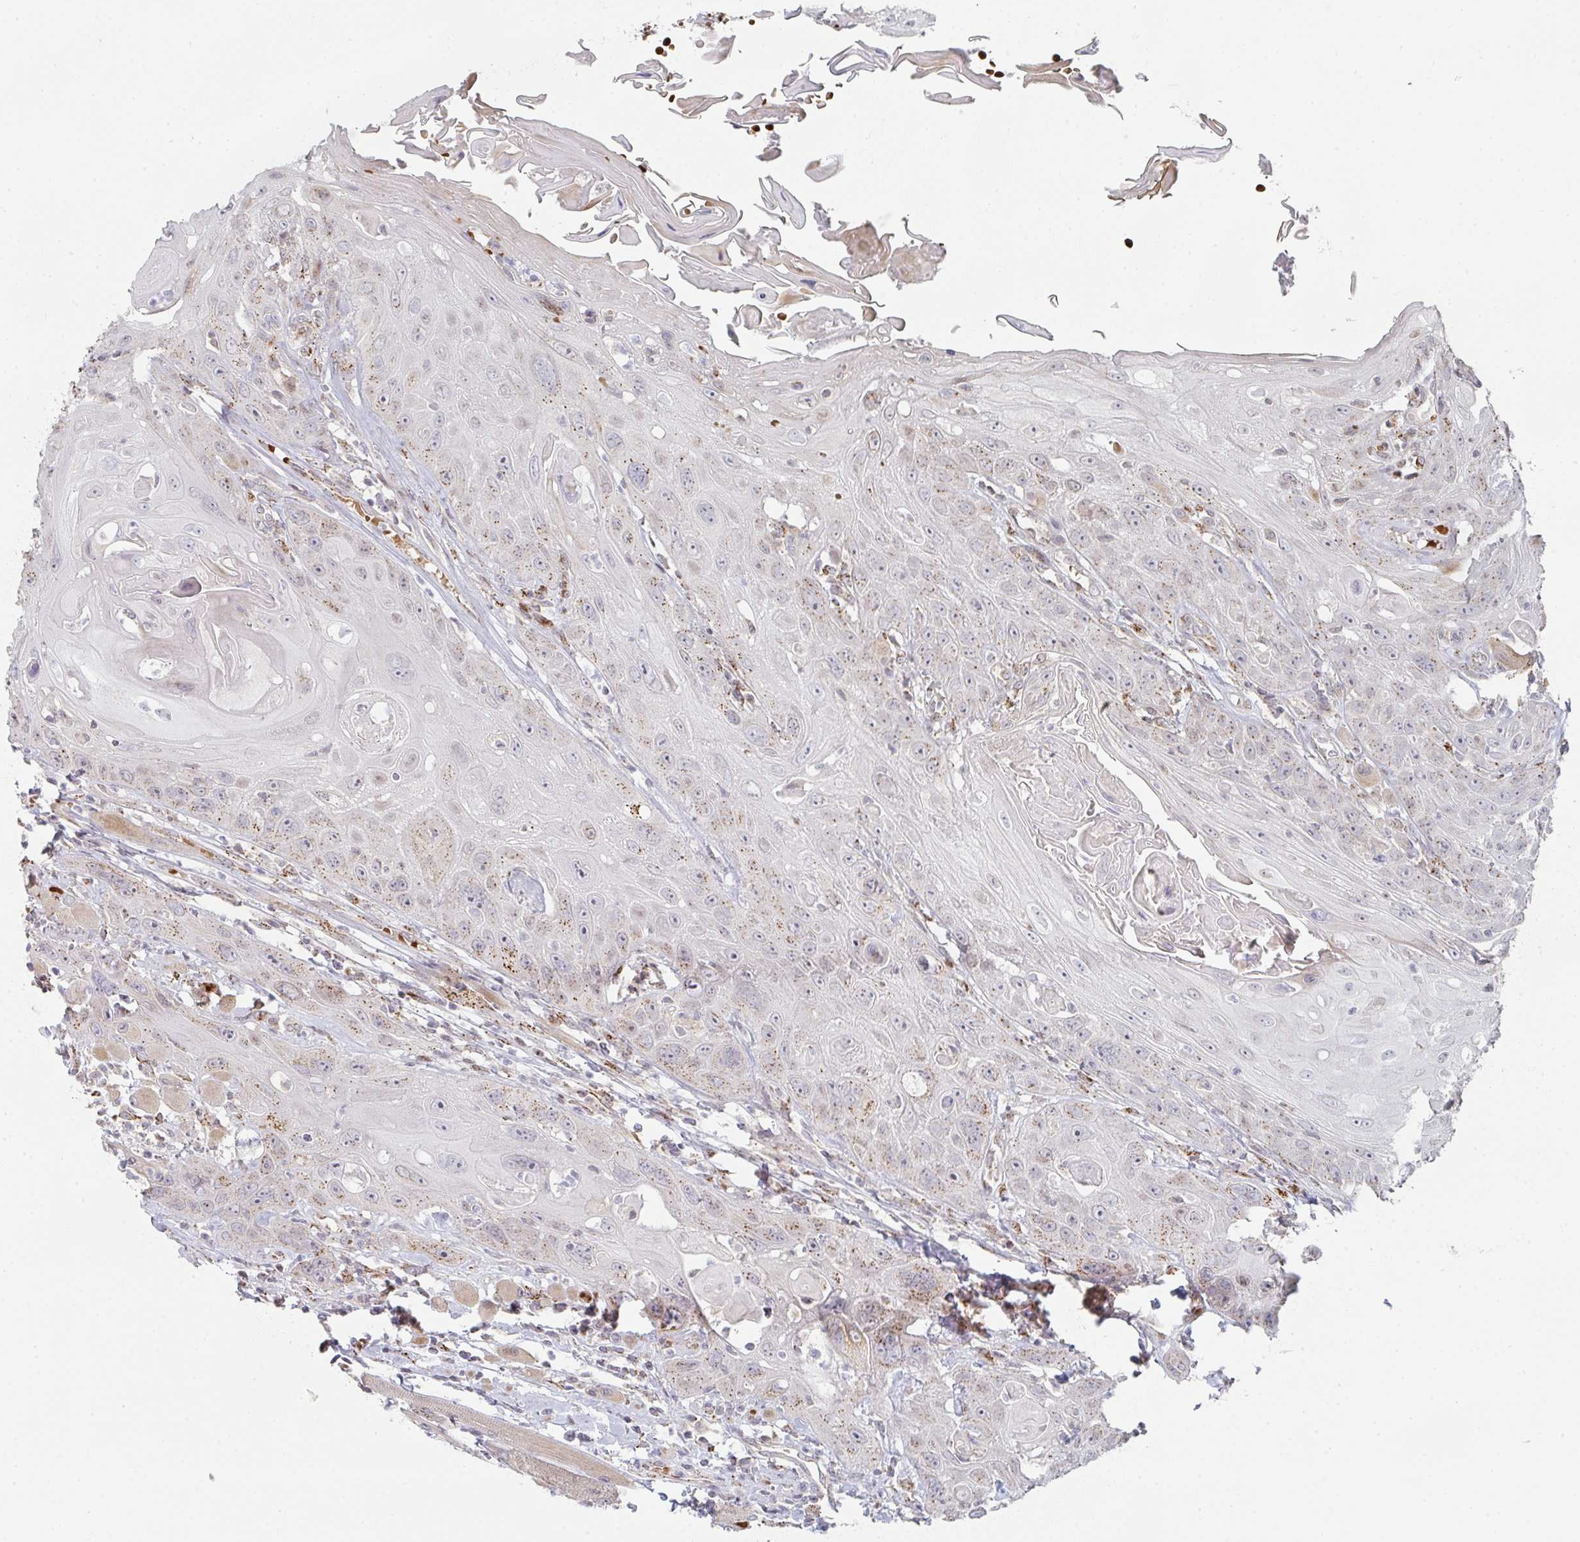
{"staining": {"intensity": "moderate", "quantity": "25%-75%", "location": "cytoplasmic/membranous"}, "tissue": "head and neck cancer", "cell_type": "Tumor cells", "image_type": "cancer", "snomed": [{"axis": "morphology", "description": "Squamous cell carcinoma, NOS"}, {"axis": "topography", "description": "Head-Neck"}], "caption": "A brown stain highlights moderate cytoplasmic/membranous positivity of a protein in head and neck cancer (squamous cell carcinoma) tumor cells.", "gene": "ZNF526", "patient": {"sex": "female", "age": 59}}